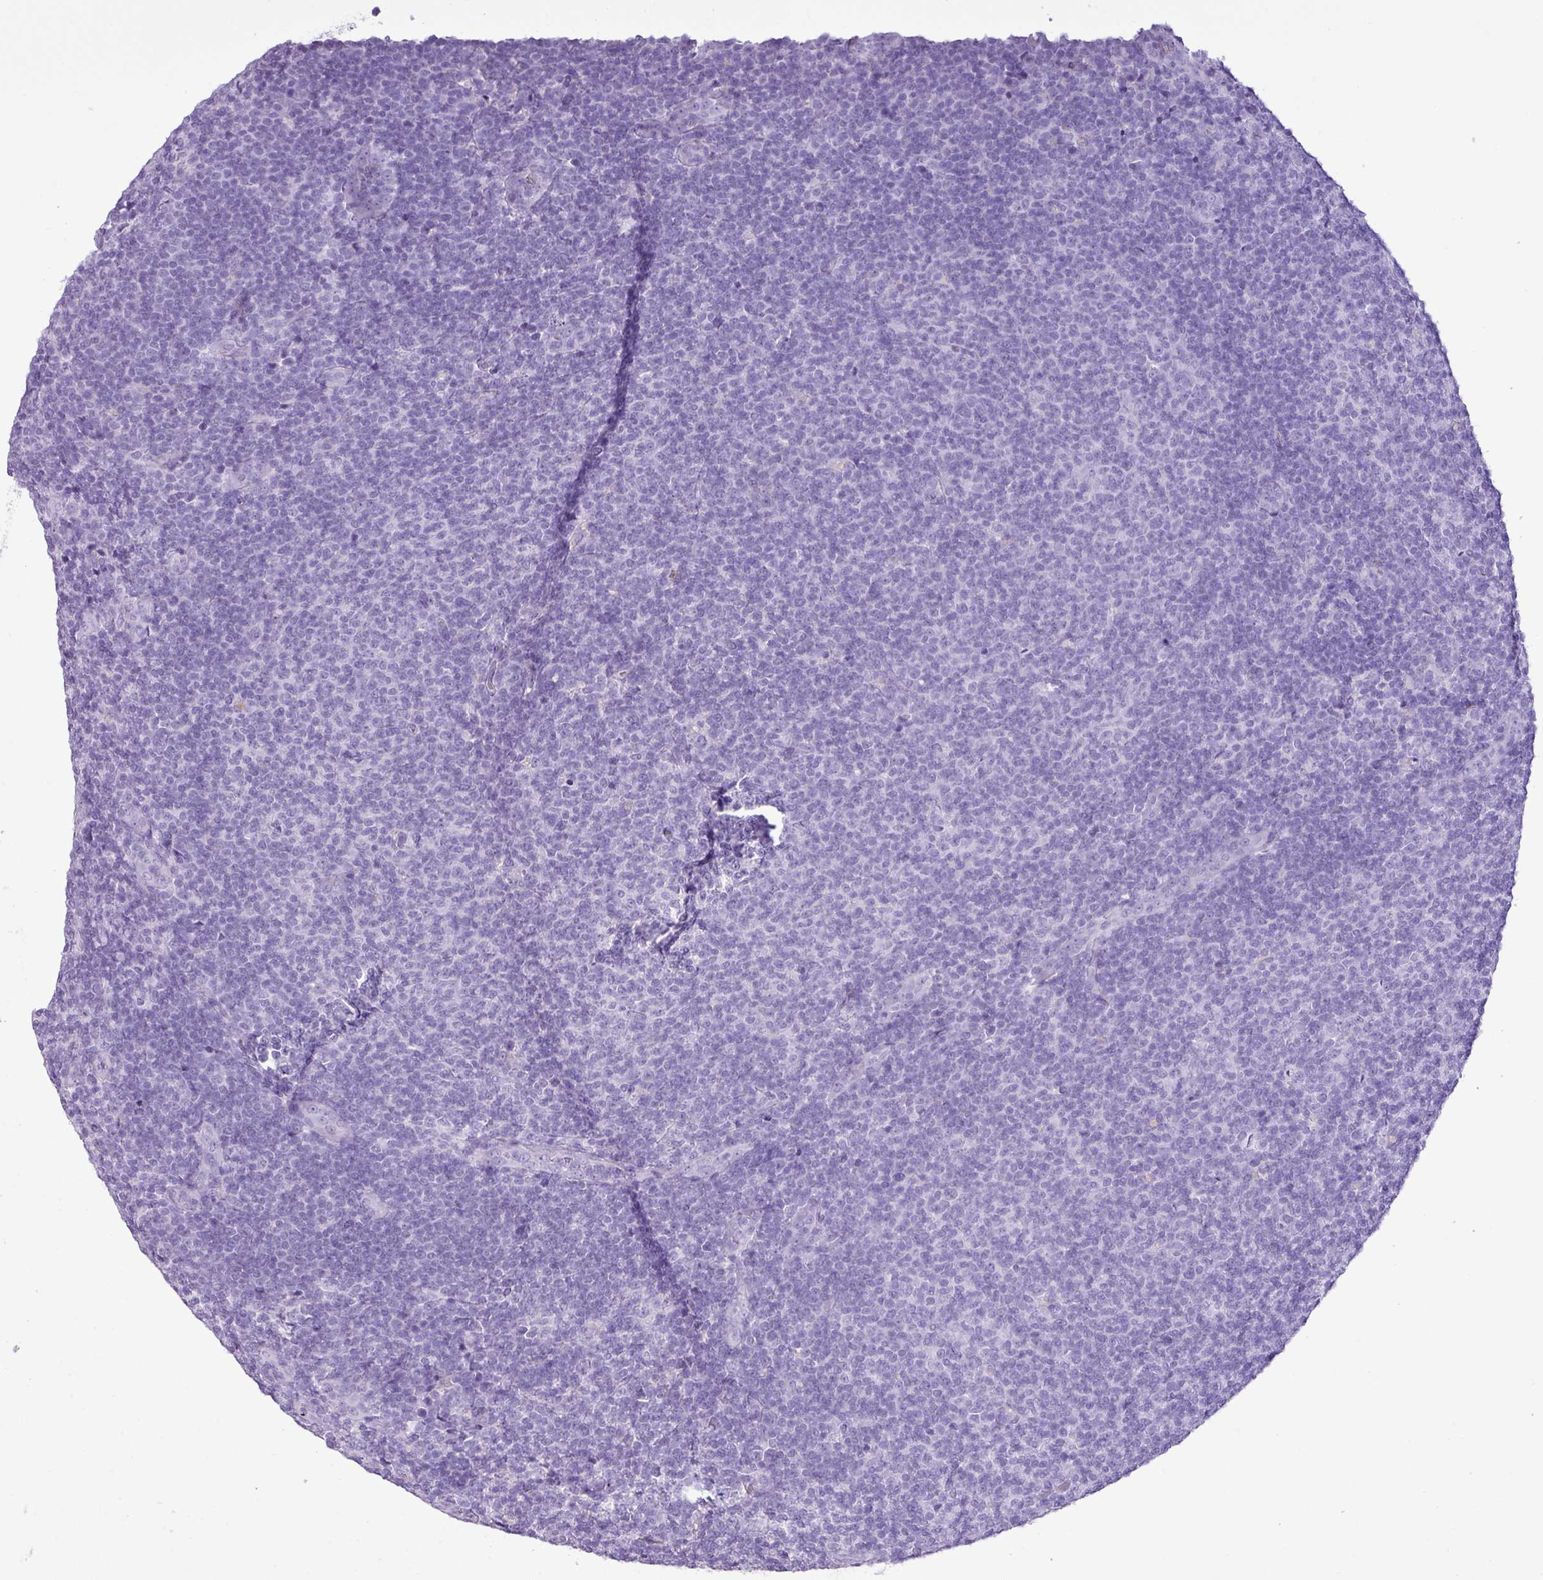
{"staining": {"intensity": "negative", "quantity": "none", "location": "none"}, "tissue": "lymphoma", "cell_type": "Tumor cells", "image_type": "cancer", "snomed": [{"axis": "morphology", "description": "Malignant lymphoma, non-Hodgkin's type, Low grade"}, {"axis": "topography", "description": "Lymph node"}], "caption": "IHC photomicrograph of neoplastic tissue: human lymphoma stained with DAB (3,3'-diaminobenzidine) displays no significant protein staining in tumor cells. (Immunohistochemistry (ihc), brightfield microscopy, high magnification).", "gene": "ZSCAN5A", "patient": {"sex": "male", "age": 66}}